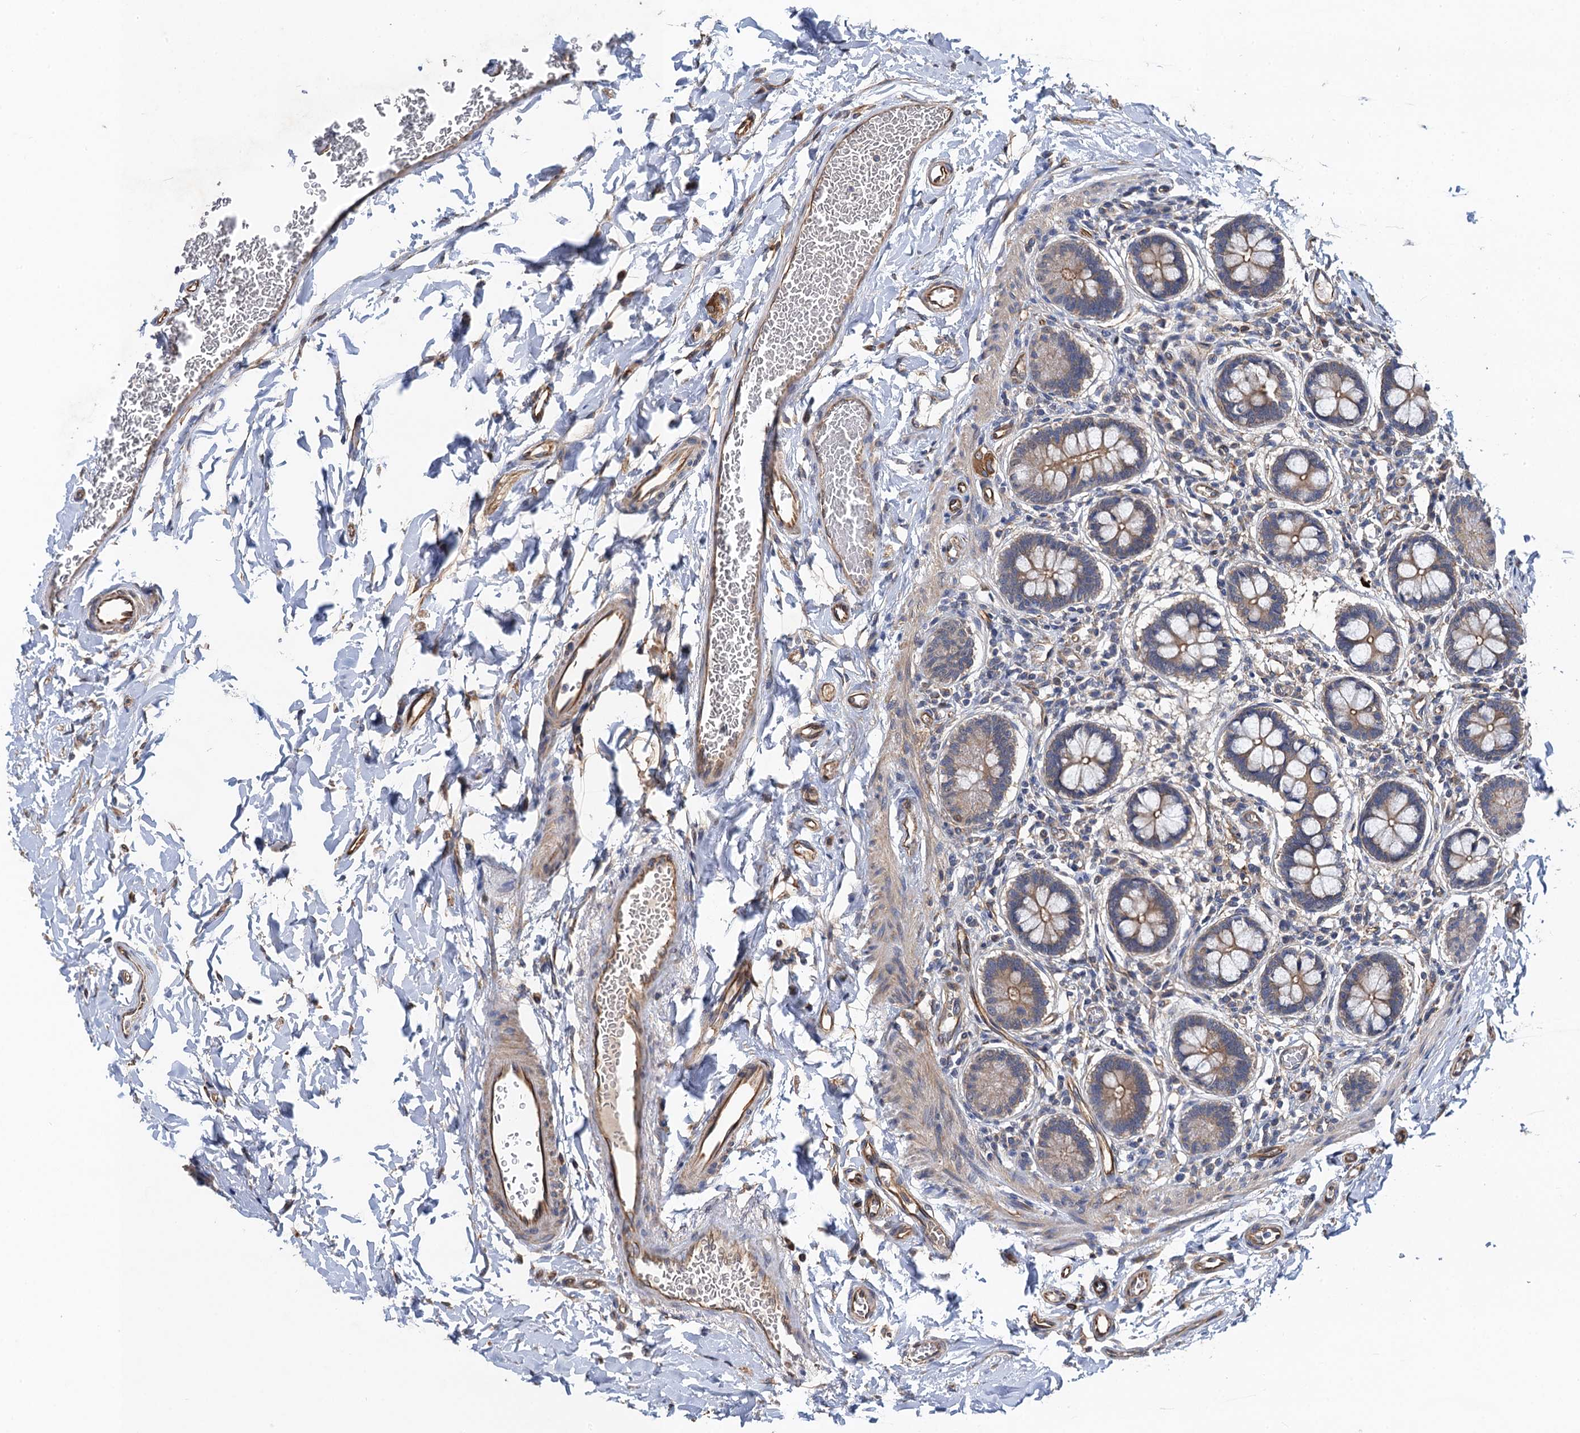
{"staining": {"intensity": "moderate", "quantity": "25%-75%", "location": "cytoplasmic/membranous"}, "tissue": "small intestine", "cell_type": "Glandular cells", "image_type": "normal", "snomed": [{"axis": "morphology", "description": "Normal tissue, NOS"}, {"axis": "topography", "description": "Small intestine"}], "caption": "Immunohistochemical staining of benign small intestine shows medium levels of moderate cytoplasmic/membranous staining in approximately 25%-75% of glandular cells. Immunohistochemistry stains the protein of interest in brown and the nuclei are stained blue.", "gene": "PJA2", "patient": {"sex": "male", "age": 52}}